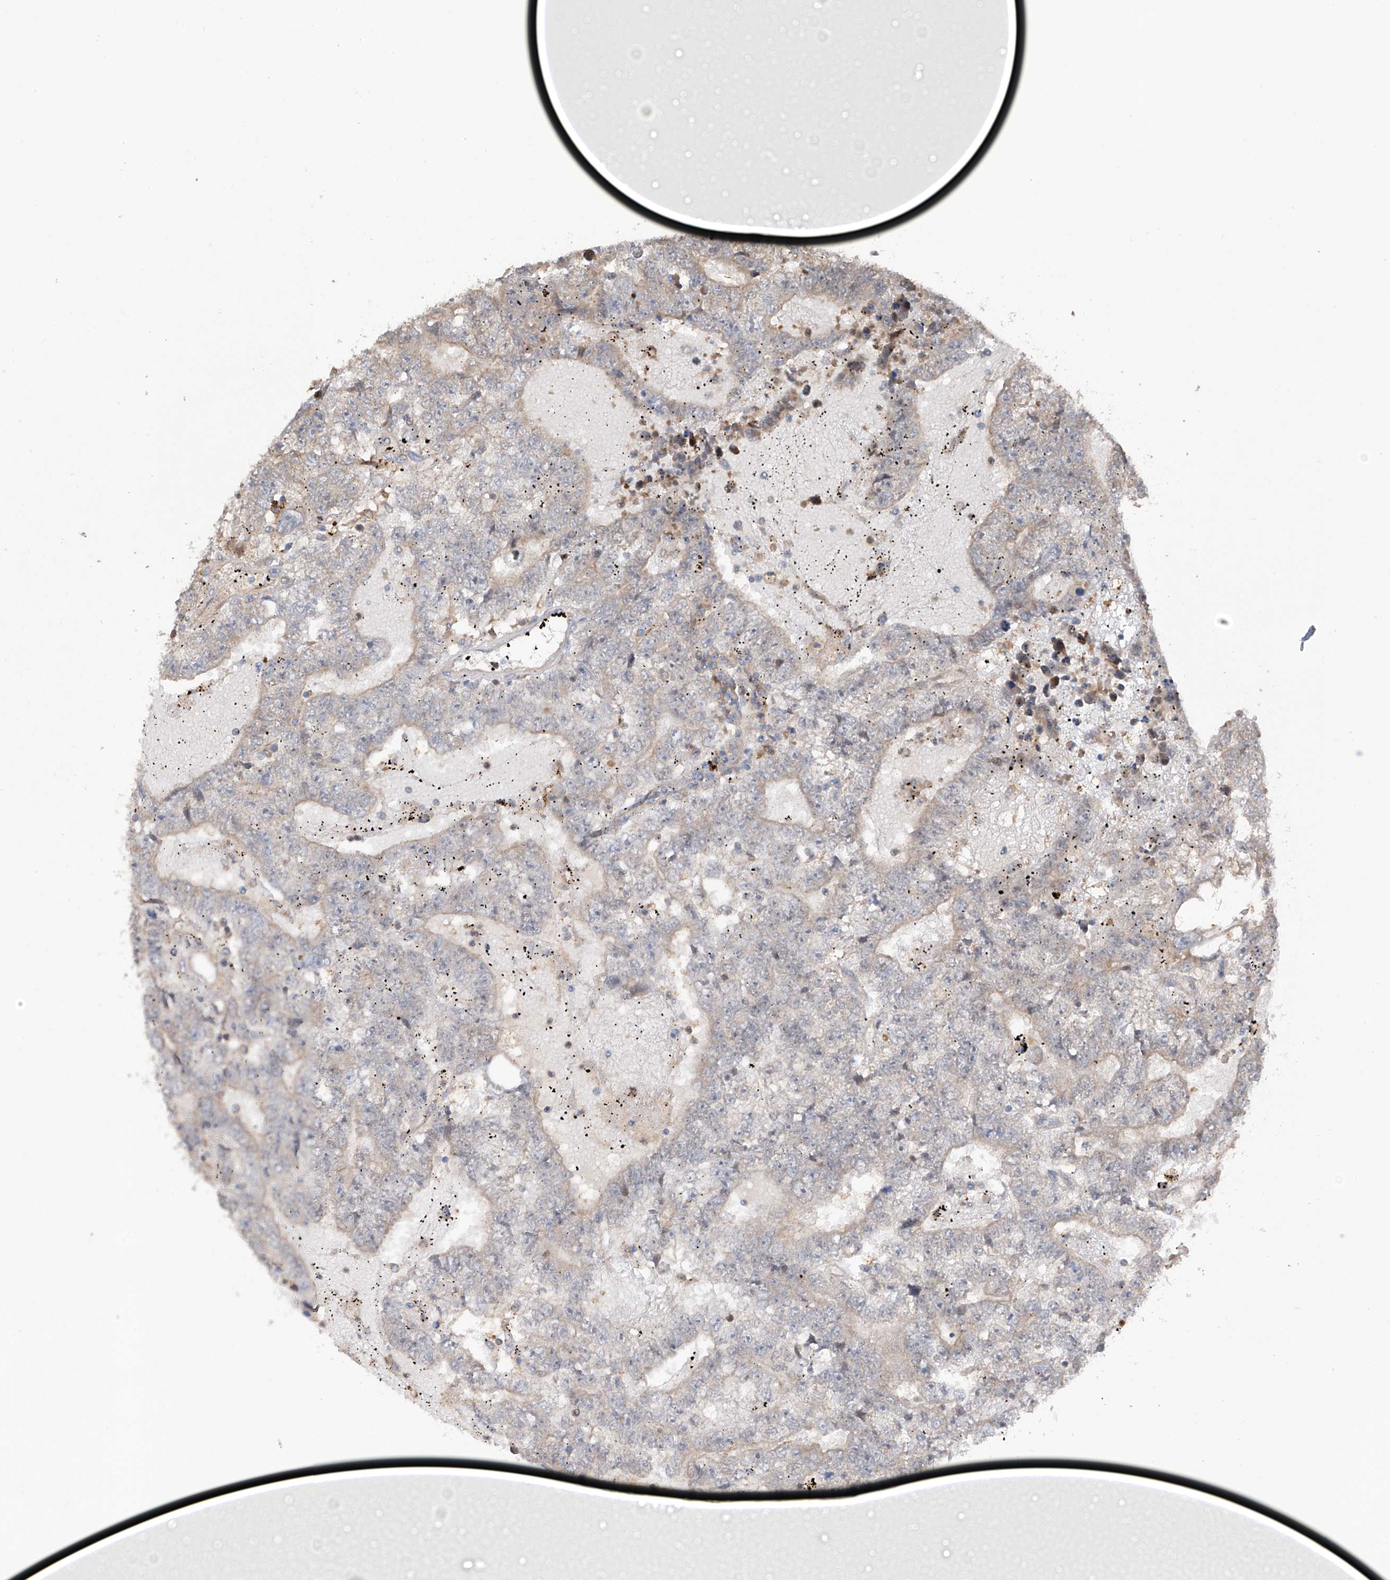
{"staining": {"intensity": "weak", "quantity": "<25%", "location": "cytoplasmic/membranous"}, "tissue": "testis cancer", "cell_type": "Tumor cells", "image_type": "cancer", "snomed": [{"axis": "morphology", "description": "Carcinoma, Embryonal, NOS"}, {"axis": "topography", "description": "Testis"}], "caption": "Tumor cells show no significant staining in testis embryonal carcinoma. (DAB immunohistochemistry visualized using brightfield microscopy, high magnification).", "gene": "SAMD3", "patient": {"sex": "male", "age": 25}}